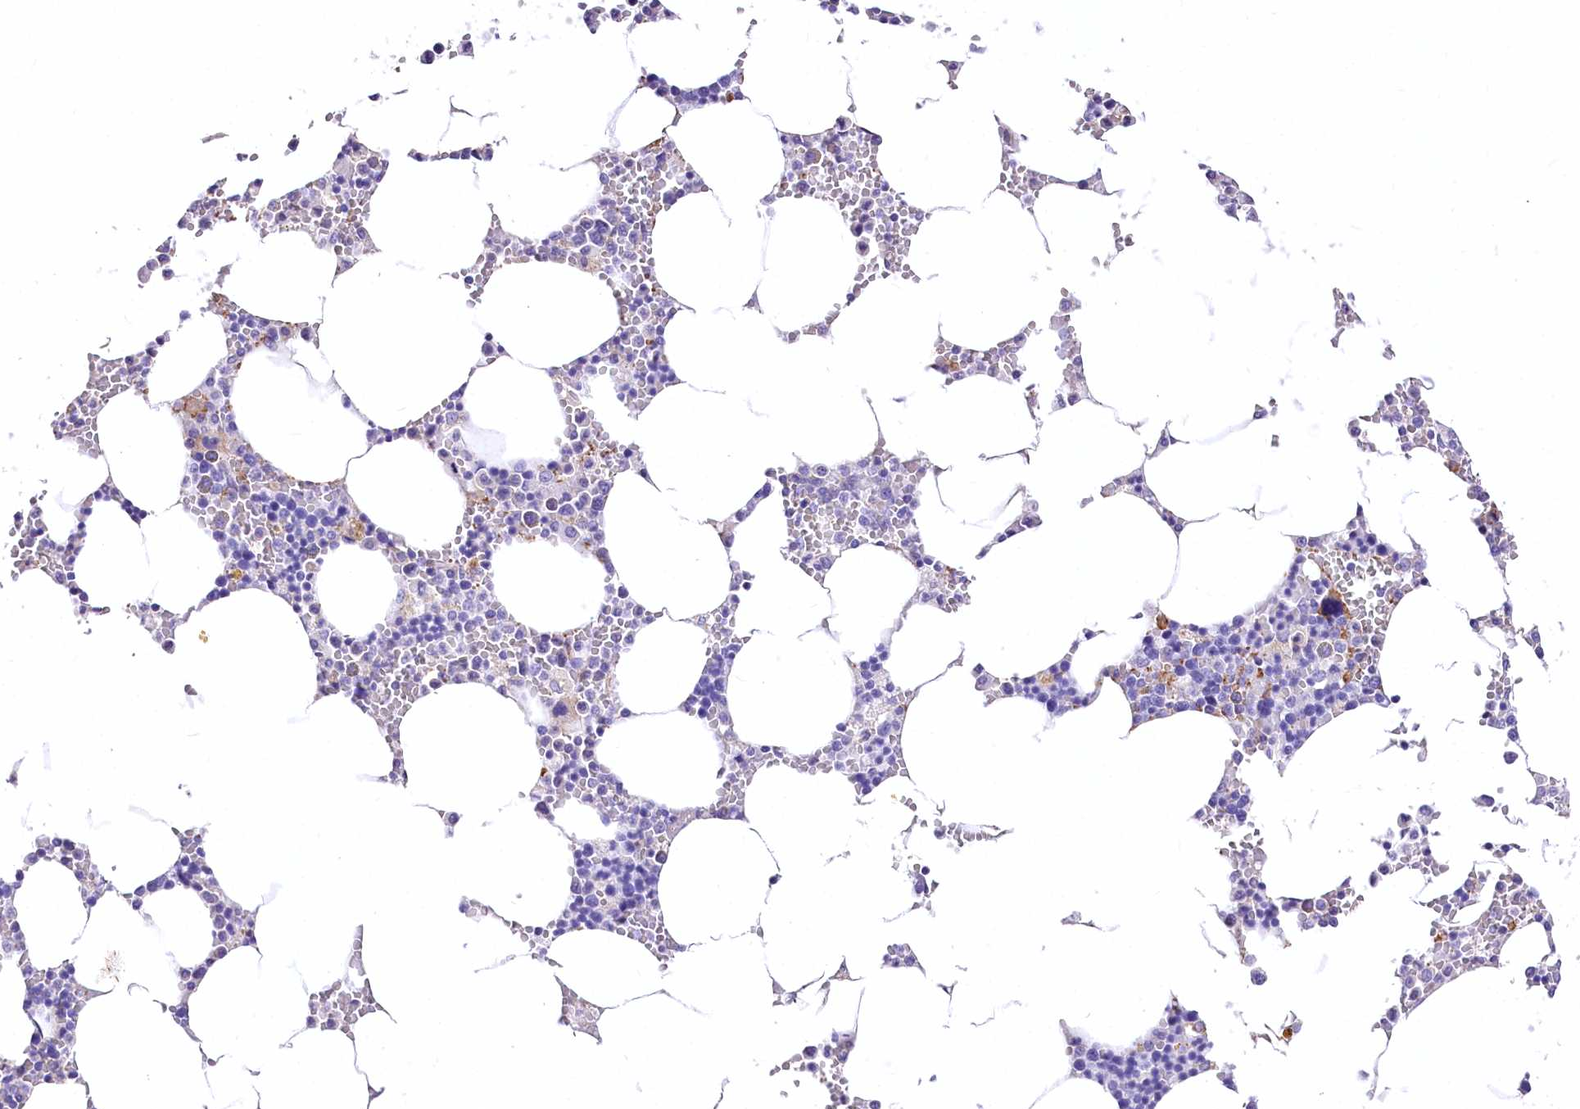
{"staining": {"intensity": "moderate", "quantity": "<25%", "location": "cytoplasmic/membranous"}, "tissue": "bone marrow", "cell_type": "Hematopoietic cells", "image_type": "normal", "snomed": [{"axis": "morphology", "description": "Normal tissue, NOS"}, {"axis": "topography", "description": "Bone marrow"}], "caption": "Immunohistochemistry (IHC) staining of benign bone marrow, which displays low levels of moderate cytoplasmic/membranous positivity in approximately <25% of hematopoietic cells indicating moderate cytoplasmic/membranous protein expression. The staining was performed using DAB (brown) for protein detection and nuclei were counterstained in hematoxylin (blue).", "gene": "RDH16", "patient": {"sex": "male", "age": 70}}